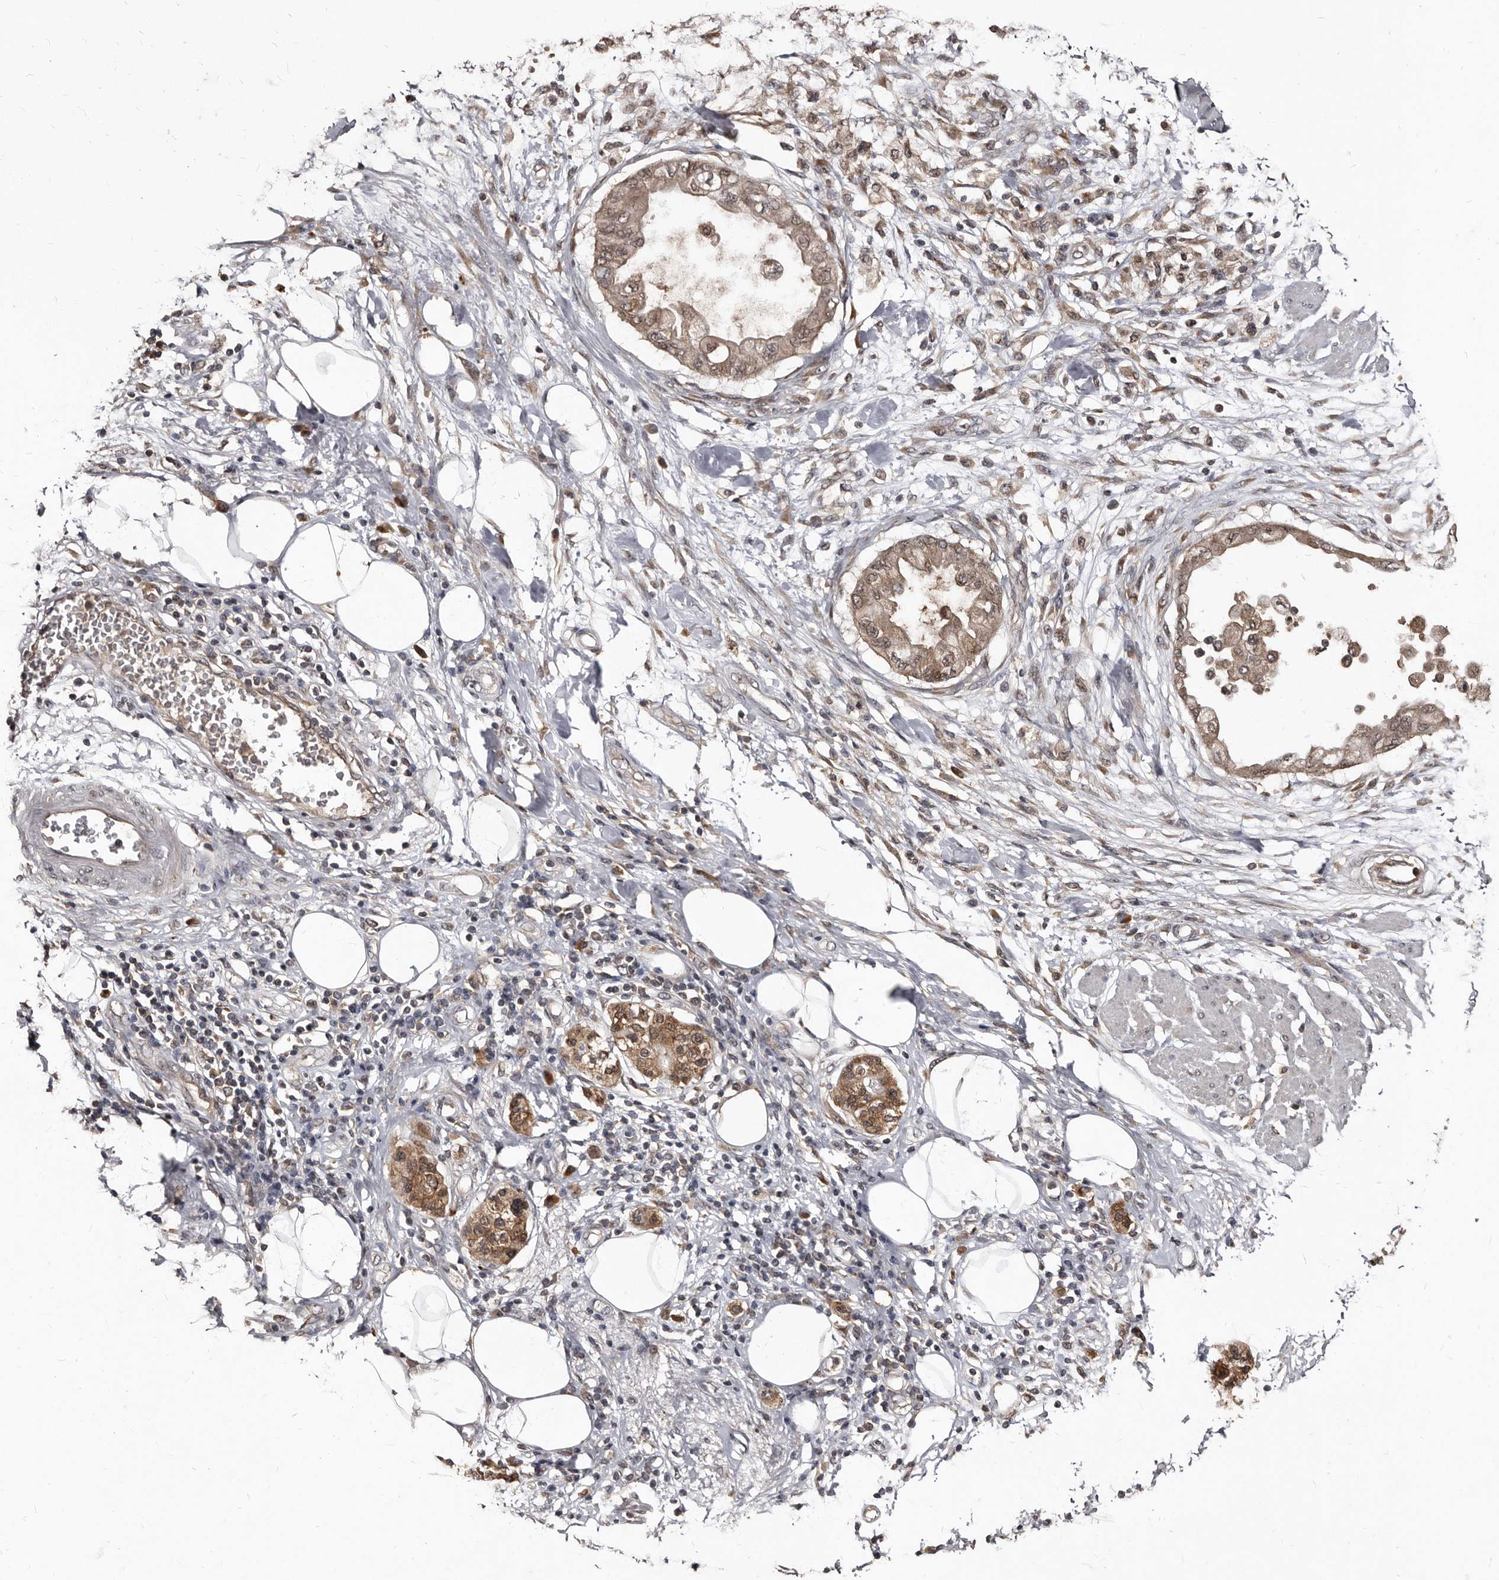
{"staining": {"intensity": "moderate", "quantity": ">75%", "location": "cytoplasmic/membranous"}, "tissue": "pancreatic cancer", "cell_type": "Tumor cells", "image_type": "cancer", "snomed": [{"axis": "morphology", "description": "Normal tissue, NOS"}, {"axis": "morphology", "description": "Adenocarcinoma, NOS"}, {"axis": "topography", "description": "Pancreas"}, {"axis": "topography", "description": "Duodenum"}], "caption": "DAB (3,3'-diaminobenzidine) immunohistochemical staining of human pancreatic cancer (adenocarcinoma) exhibits moderate cytoplasmic/membranous protein positivity in approximately >75% of tumor cells. (Stains: DAB in brown, nuclei in blue, Microscopy: brightfield microscopy at high magnification).", "gene": "PMVK", "patient": {"sex": "female", "age": 60}}